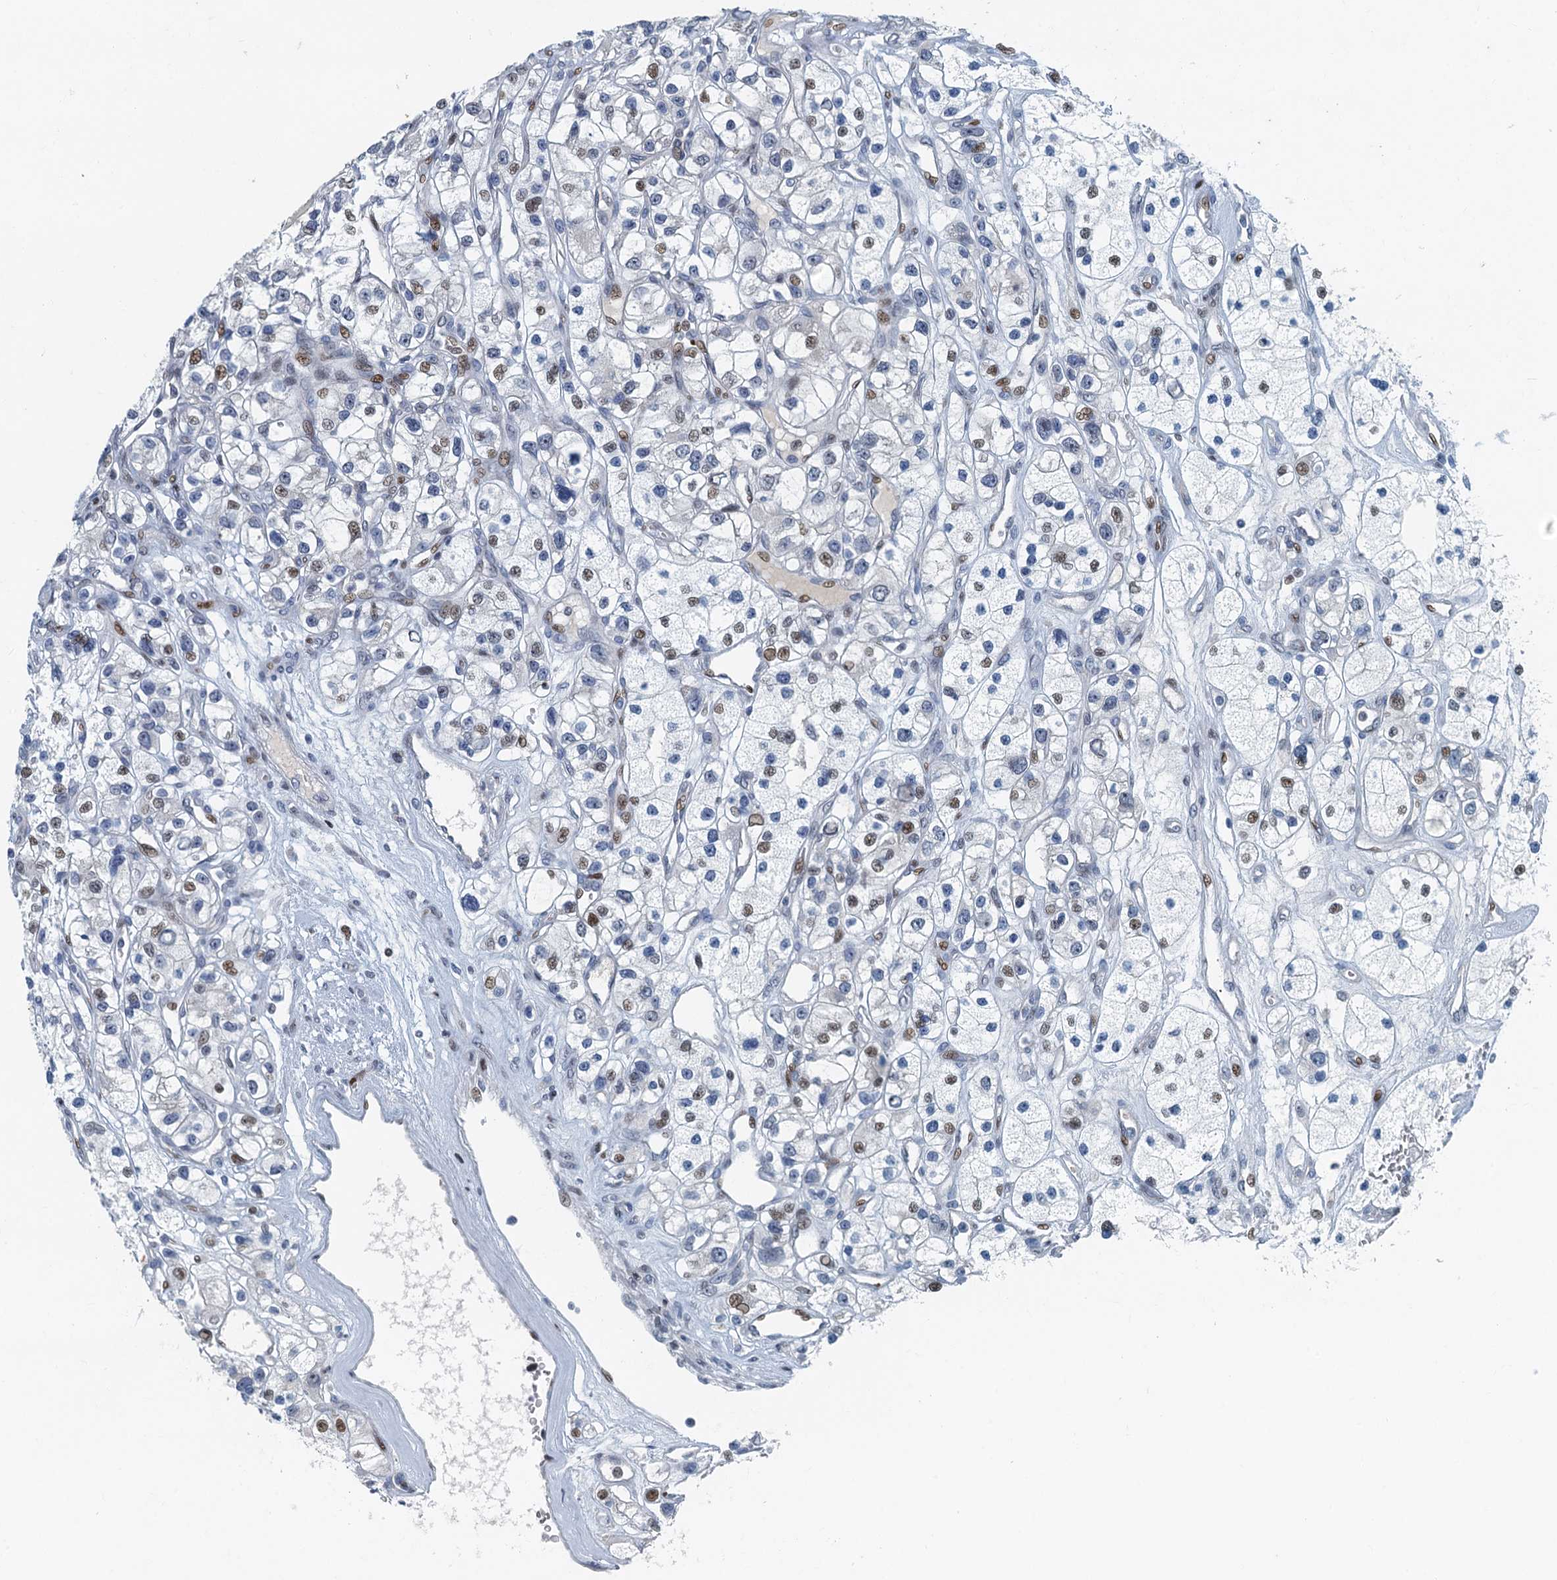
{"staining": {"intensity": "moderate", "quantity": "25%-75%", "location": "nuclear"}, "tissue": "renal cancer", "cell_type": "Tumor cells", "image_type": "cancer", "snomed": [{"axis": "morphology", "description": "Adenocarcinoma, NOS"}, {"axis": "topography", "description": "Kidney"}], "caption": "Renal adenocarcinoma stained with a protein marker reveals moderate staining in tumor cells.", "gene": "ANKRD13D", "patient": {"sex": "female", "age": 57}}